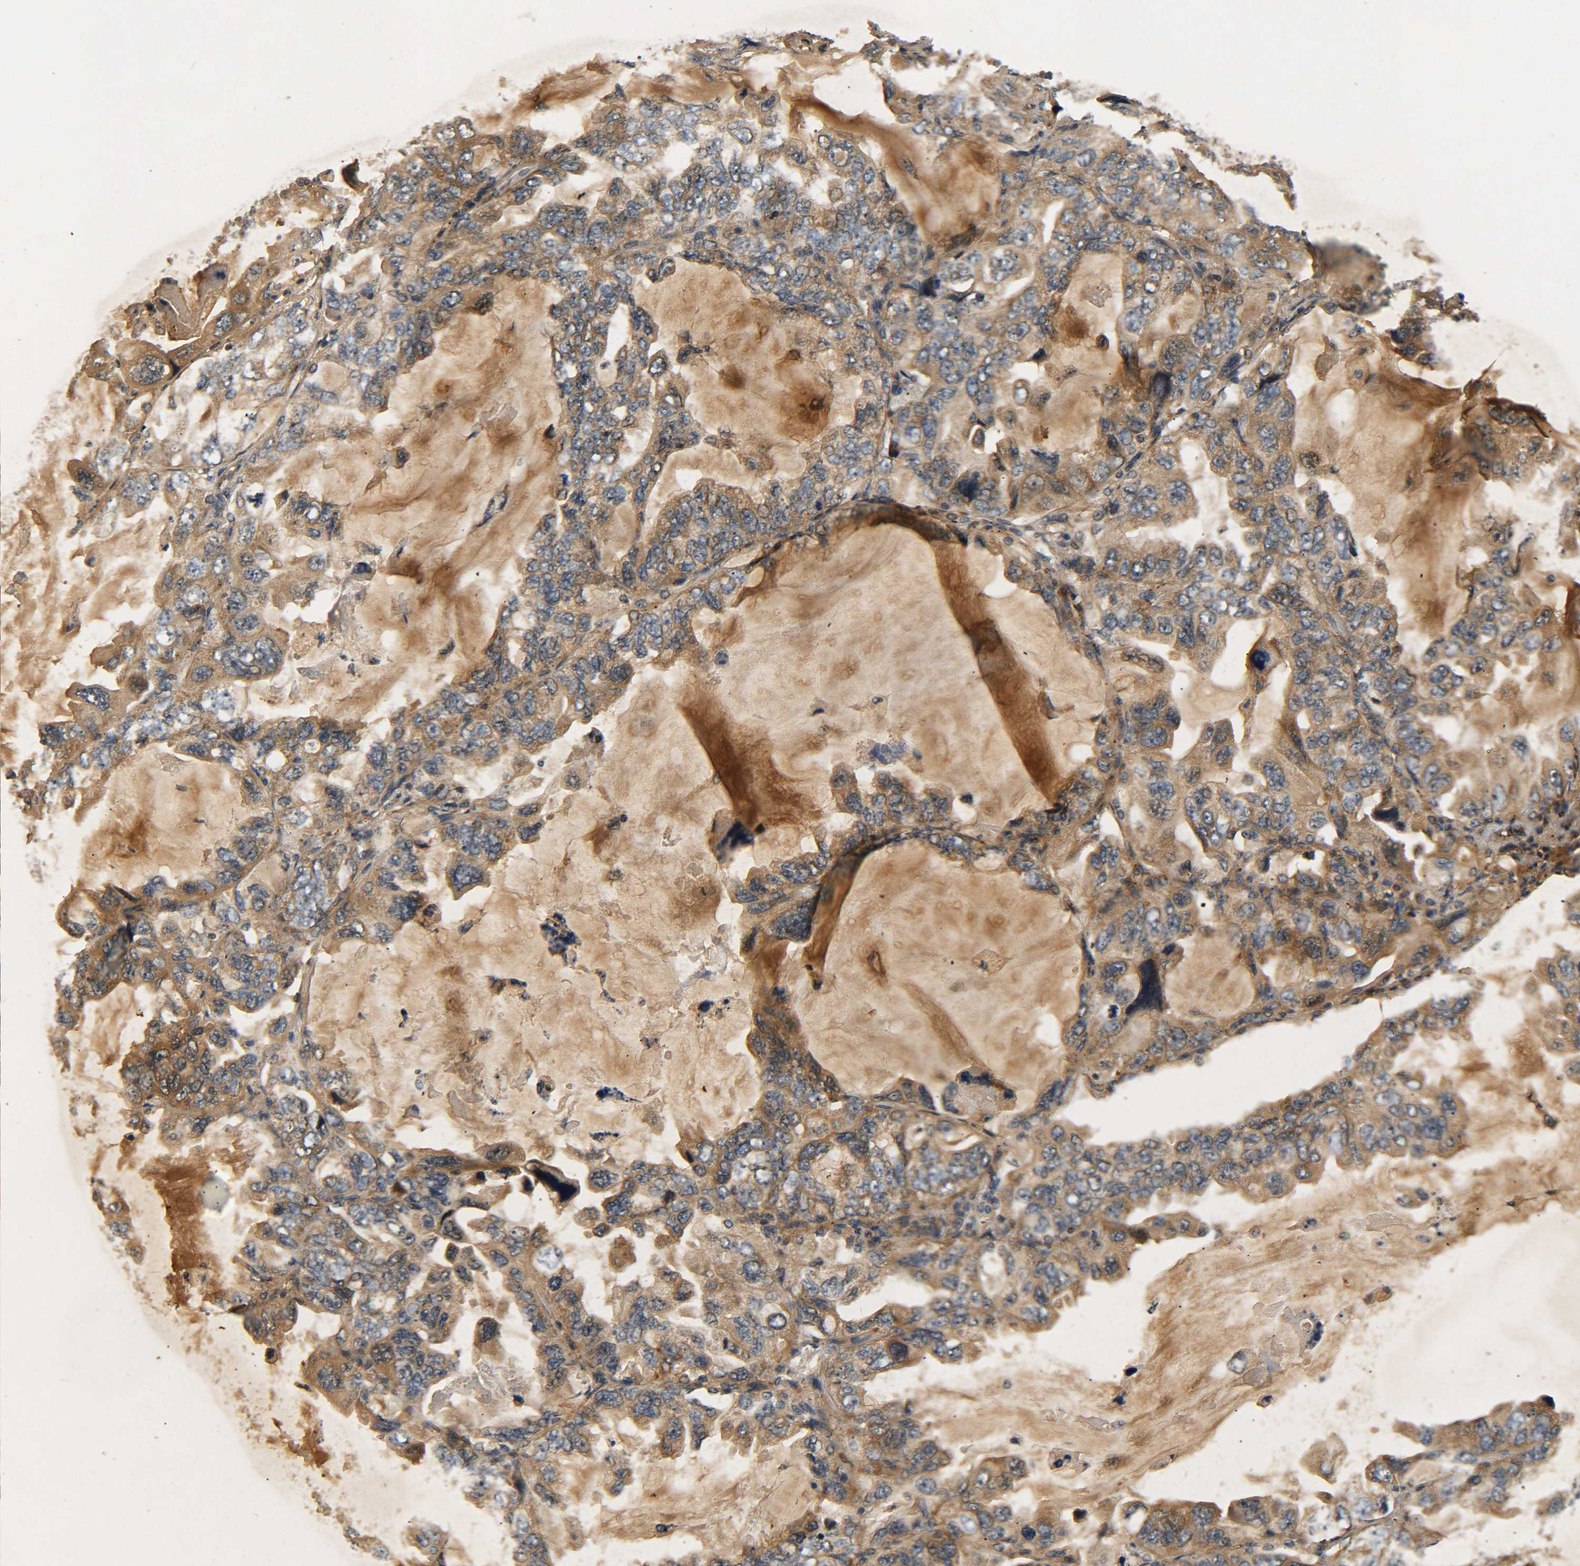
{"staining": {"intensity": "moderate", "quantity": ">75%", "location": "cytoplasmic/membranous"}, "tissue": "lung cancer", "cell_type": "Tumor cells", "image_type": "cancer", "snomed": [{"axis": "morphology", "description": "Squamous cell carcinoma, NOS"}, {"axis": "topography", "description": "Lung"}], "caption": "IHC (DAB (3,3'-diaminobenzidine)) staining of squamous cell carcinoma (lung) shows moderate cytoplasmic/membranous protein expression in about >75% of tumor cells. The staining is performed using DAB (3,3'-diaminobenzidine) brown chromogen to label protein expression. The nuclei are counter-stained blue using hematoxylin.", "gene": "LRCH3", "patient": {"sex": "female", "age": 73}}